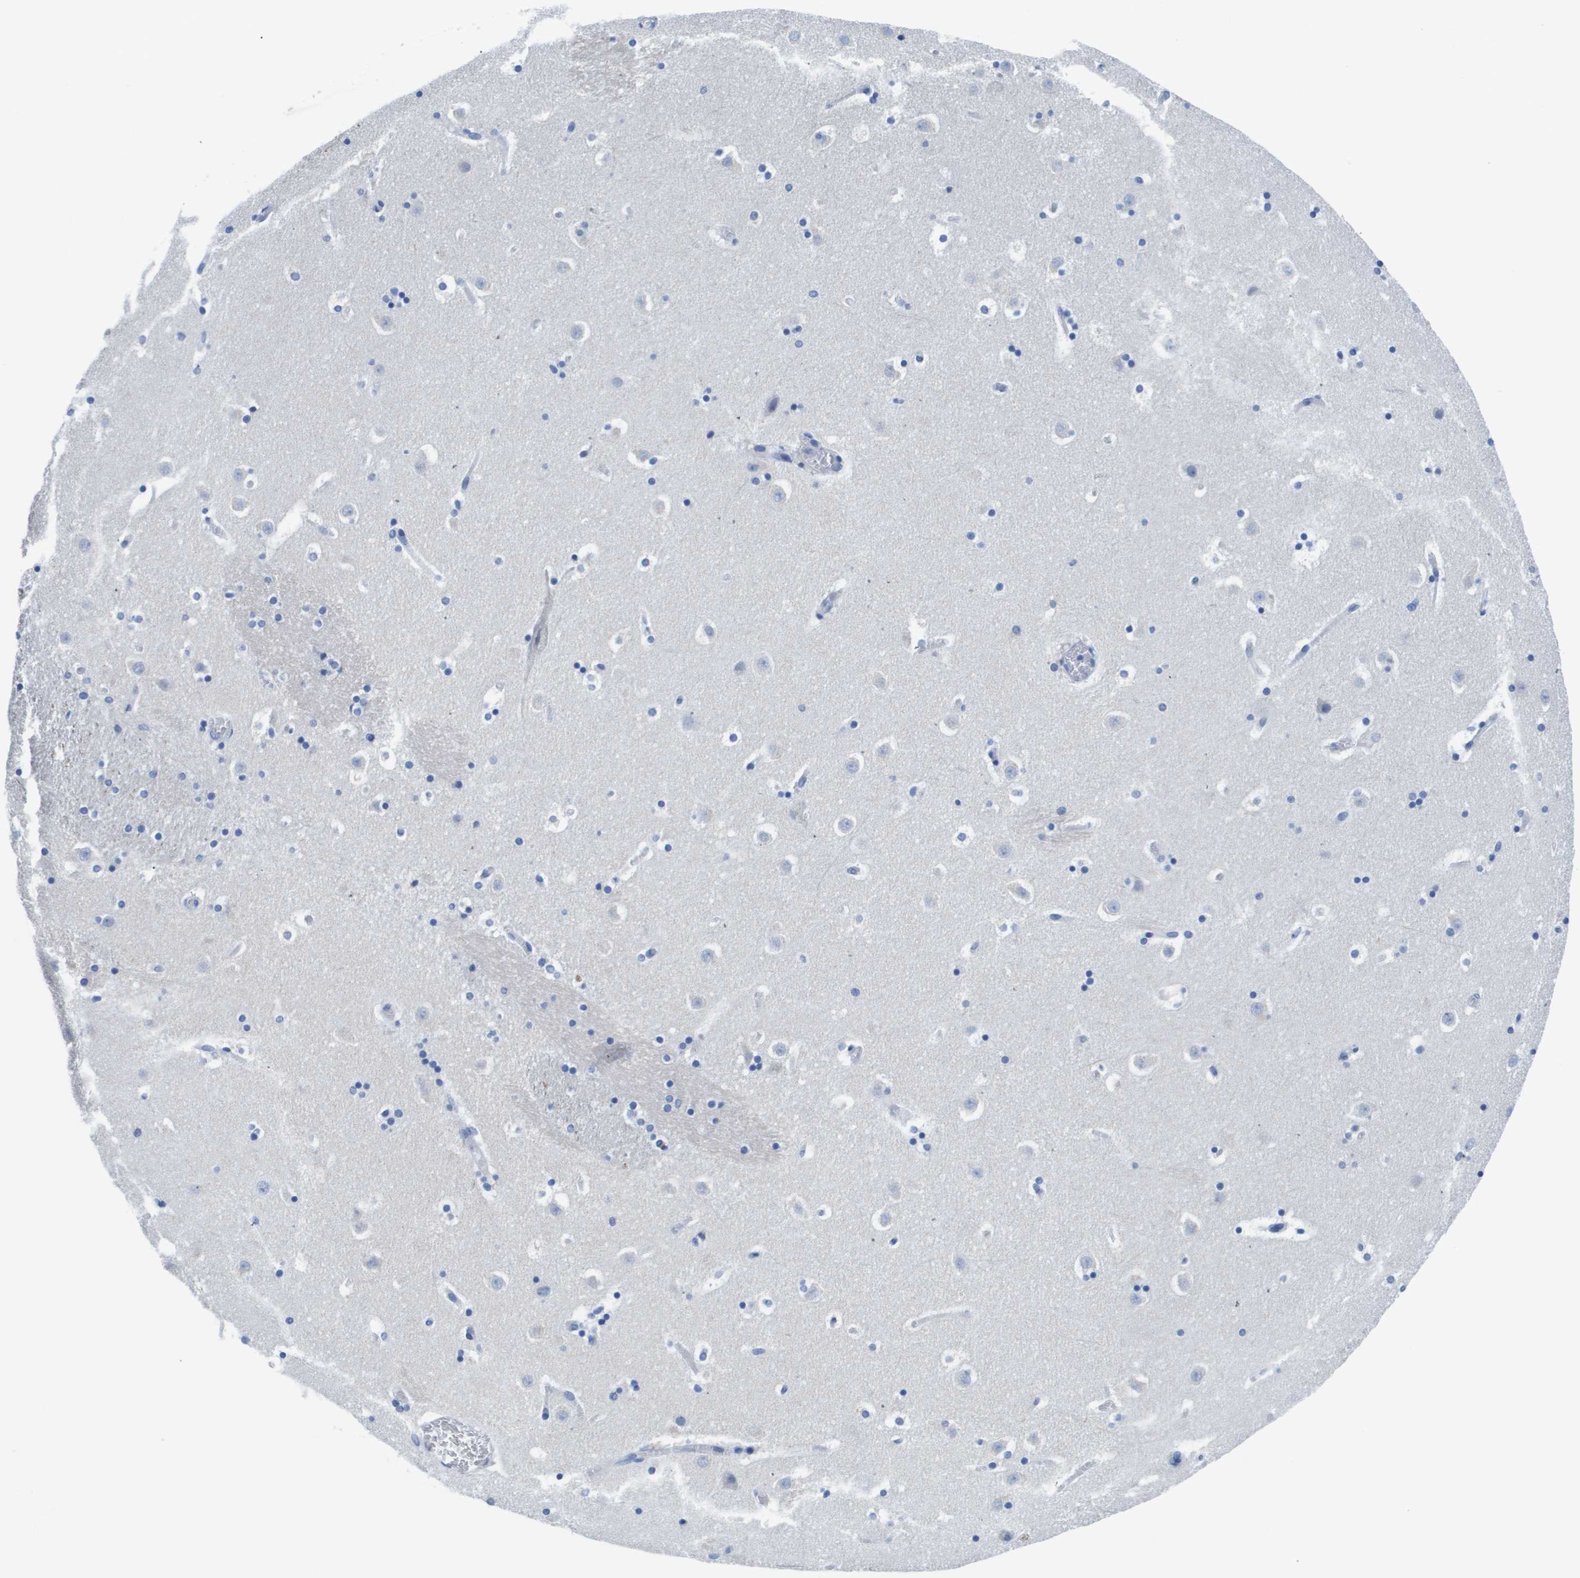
{"staining": {"intensity": "negative", "quantity": "none", "location": "none"}, "tissue": "caudate", "cell_type": "Glial cells", "image_type": "normal", "snomed": [{"axis": "morphology", "description": "Normal tissue, NOS"}, {"axis": "topography", "description": "Lateral ventricle wall"}], "caption": "Image shows no significant protein expression in glial cells of unremarkable caudate.", "gene": "MS4A1", "patient": {"sex": "male", "age": 45}}